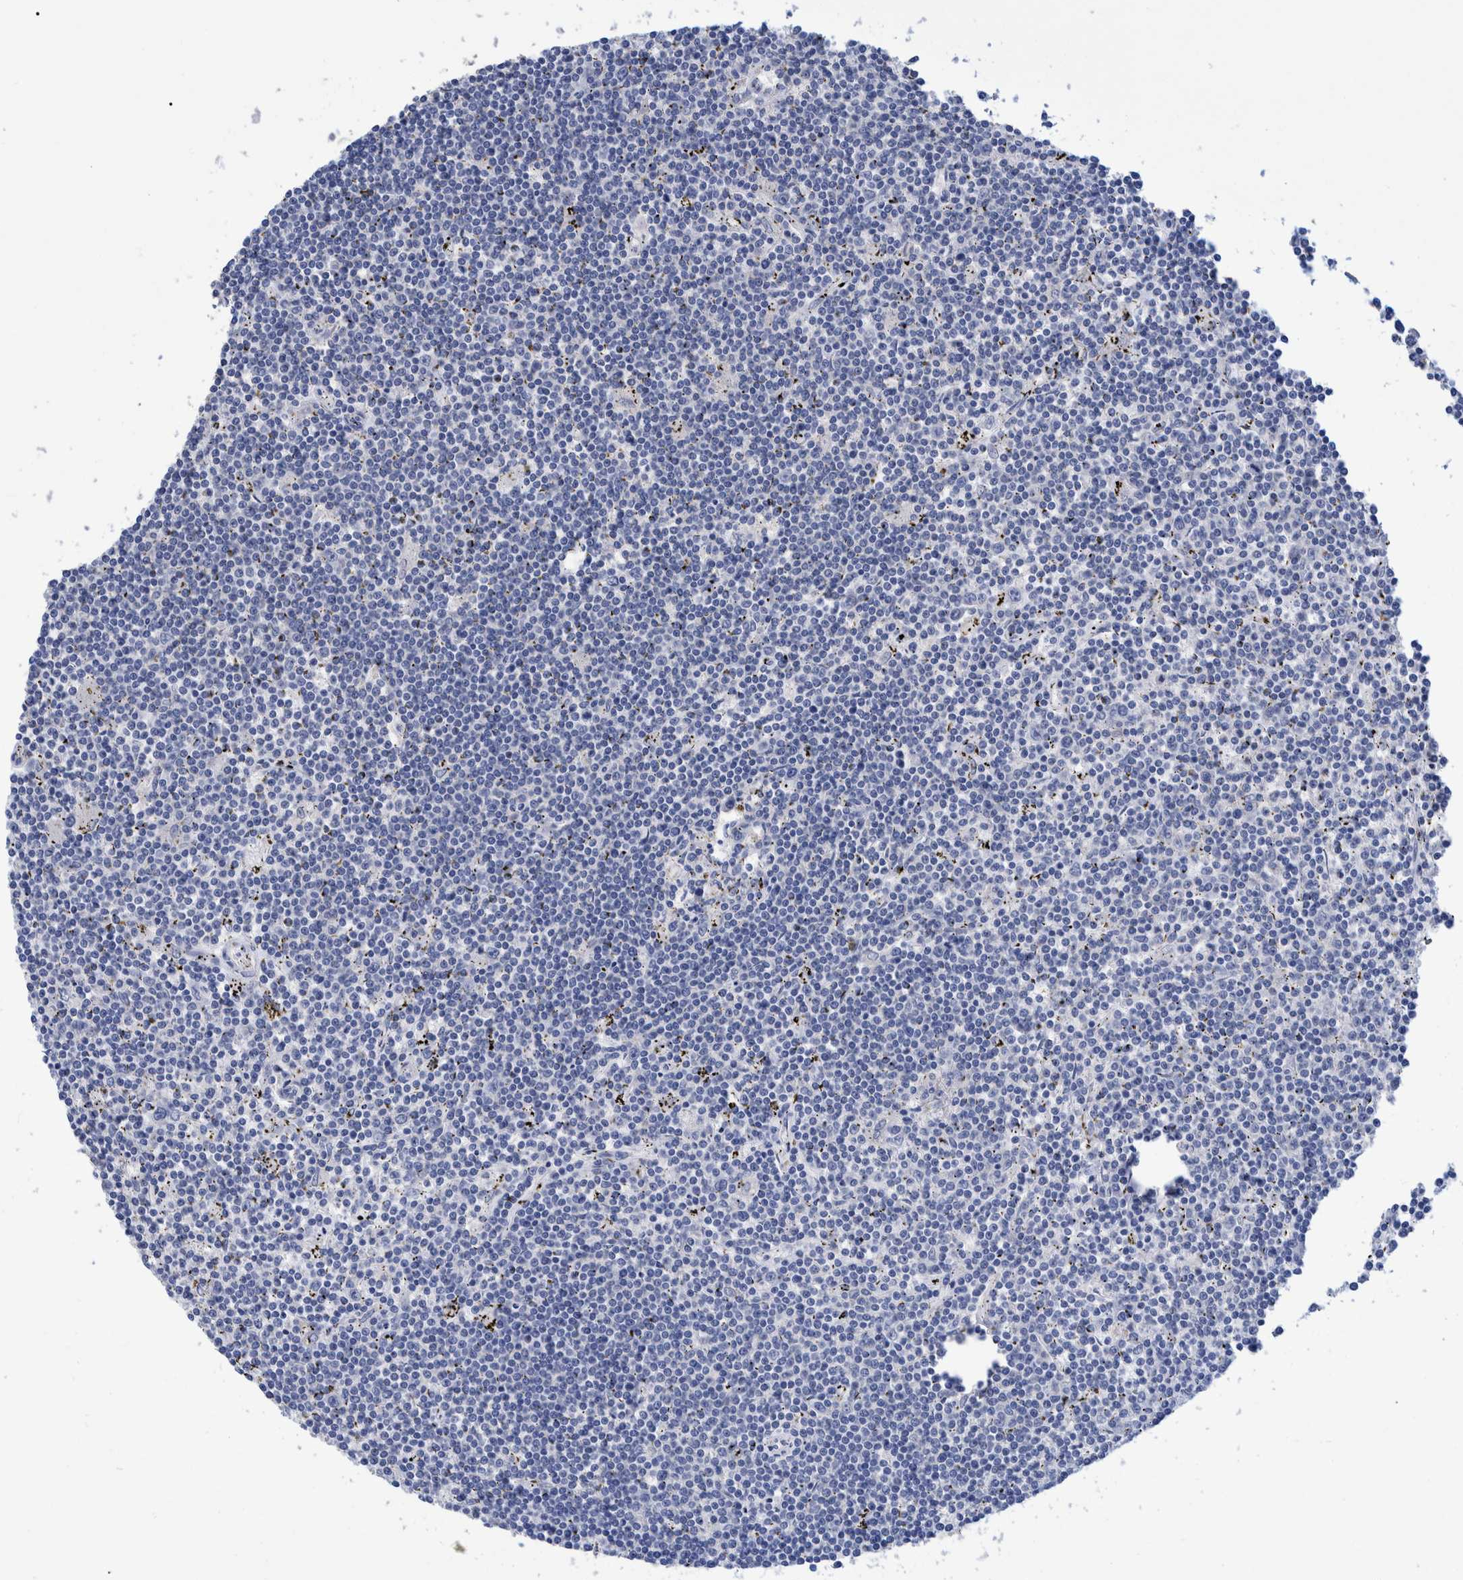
{"staining": {"intensity": "negative", "quantity": "none", "location": "none"}, "tissue": "lymphoma", "cell_type": "Tumor cells", "image_type": "cancer", "snomed": [{"axis": "morphology", "description": "Malignant lymphoma, non-Hodgkin's type, Low grade"}, {"axis": "topography", "description": "Spleen"}], "caption": "Tumor cells are negative for brown protein staining in low-grade malignant lymphoma, non-Hodgkin's type.", "gene": "MKS1", "patient": {"sex": "male", "age": 76}}